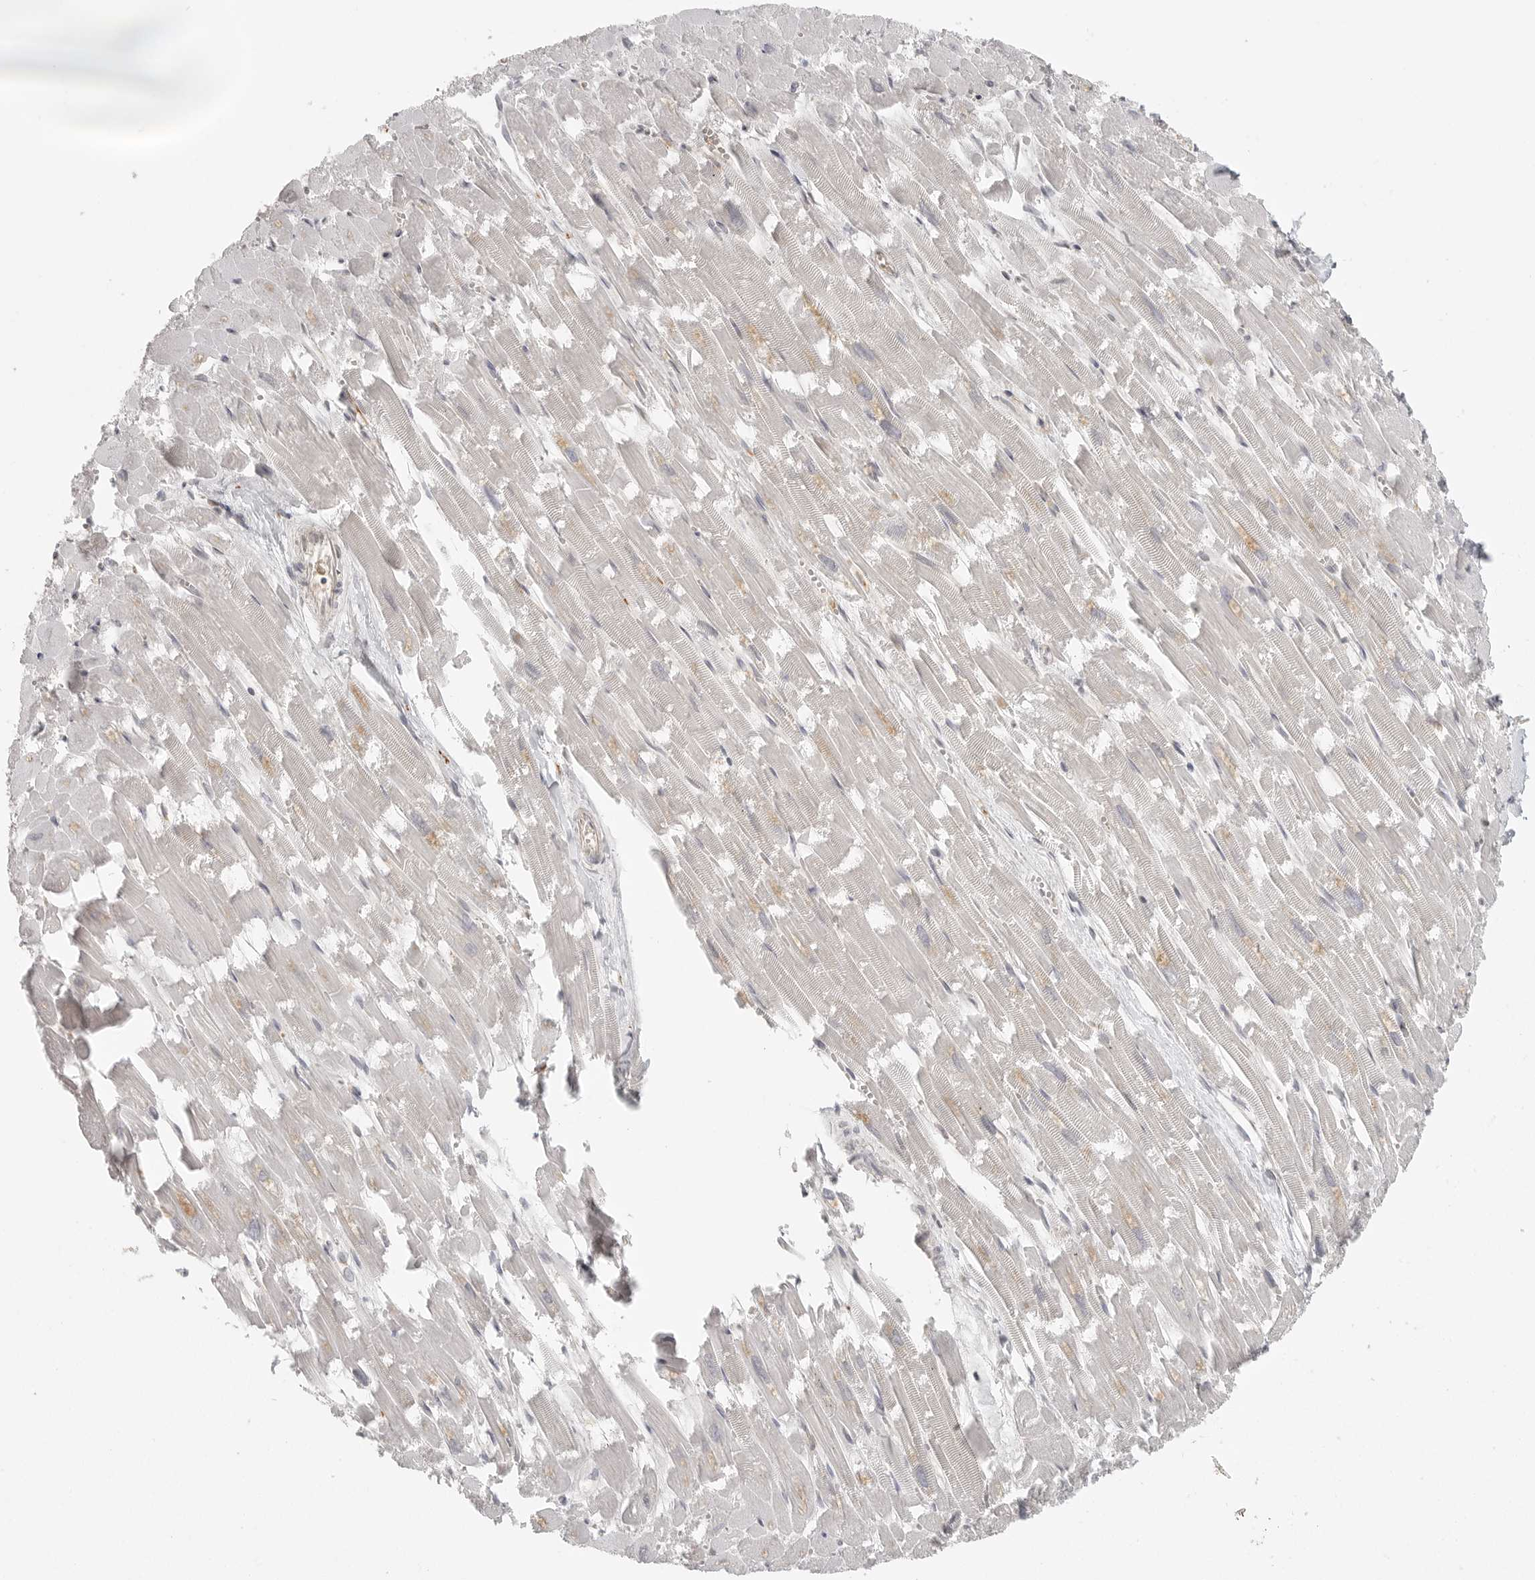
{"staining": {"intensity": "negative", "quantity": "none", "location": "none"}, "tissue": "heart muscle", "cell_type": "Cardiomyocytes", "image_type": "normal", "snomed": [{"axis": "morphology", "description": "Normal tissue, NOS"}, {"axis": "topography", "description": "Heart"}], "caption": "Benign heart muscle was stained to show a protein in brown. There is no significant positivity in cardiomyocytes. Brightfield microscopy of IHC stained with DAB (3,3'-diaminobenzidine) (brown) and hematoxylin (blue), captured at high magnification.", "gene": "DBNL", "patient": {"sex": "male", "age": 54}}